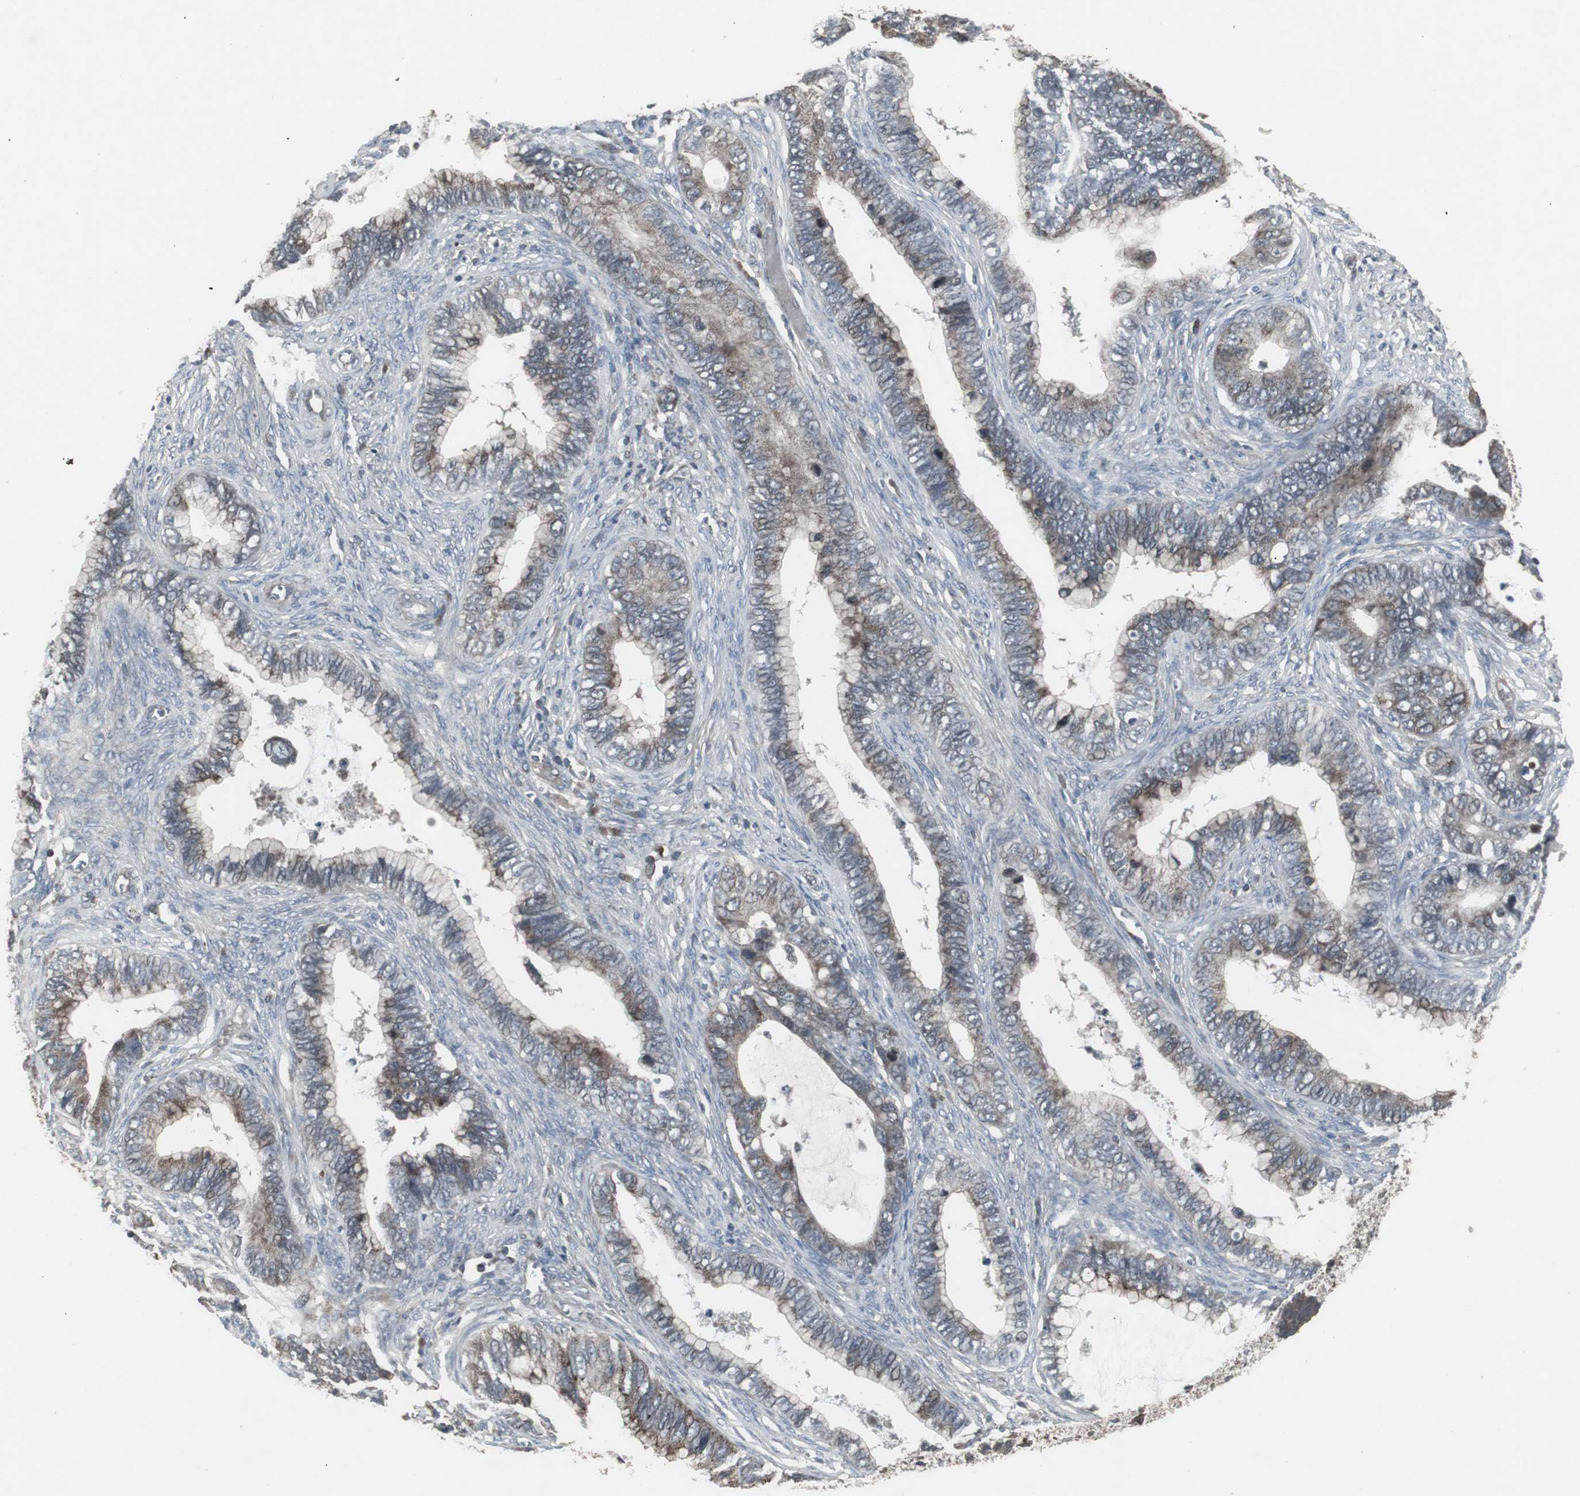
{"staining": {"intensity": "weak", "quantity": "25%-75%", "location": "cytoplasmic/membranous"}, "tissue": "cervical cancer", "cell_type": "Tumor cells", "image_type": "cancer", "snomed": [{"axis": "morphology", "description": "Adenocarcinoma, NOS"}, {"axis": "topography", "description": "Cervix"}], "caption": "A brown stain highlights weak cytoplasmic/membranous positivity of a protein in adenocarcinoma (cervical) tumor cells.", "gene": "SSTR2", "patient": {"sex": "female", "age": 44}}